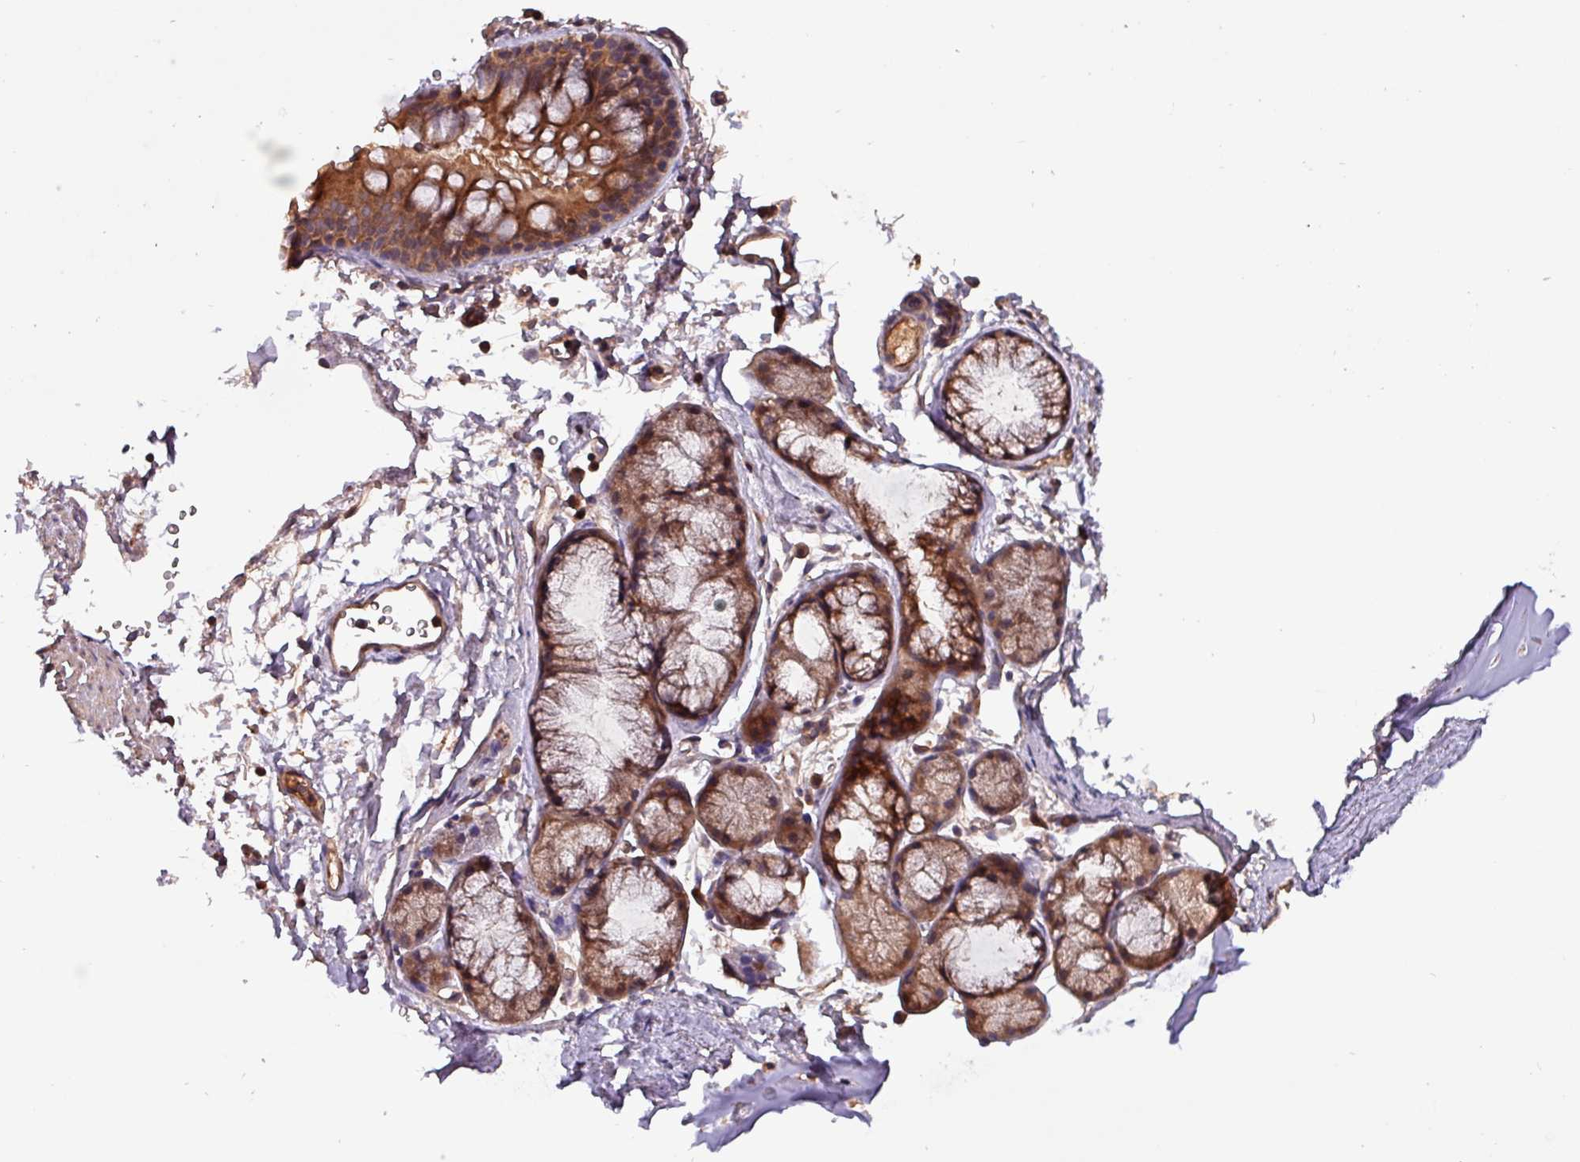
{"staining": {"intensity": "weak", "quantity": ">75%", "location": "cytoplasmic/membranous"}, "tissue": "soft tissue", "cell_type": "Chondrocytes", "image_type": "normal", "snomed": [{"axis": "morphology", "description": "Normal tissue, NOS"}, {"axis": "topography", "description": "Lymph node"}, {"axis": "topography", "description": "Cartilage tissue"}, {"axis": "topography", "description": "Bronchus"}], "caption": "A low amount of weak cytoplasmic/membranous staining is appreciated in about >75% of chondrocytes in benign soft tissue. The protein is shown in brown color, while the nuclei are stained blue.", "gene": "PAFAH1B2", "patient": {"sex": "female", "age": 70}}